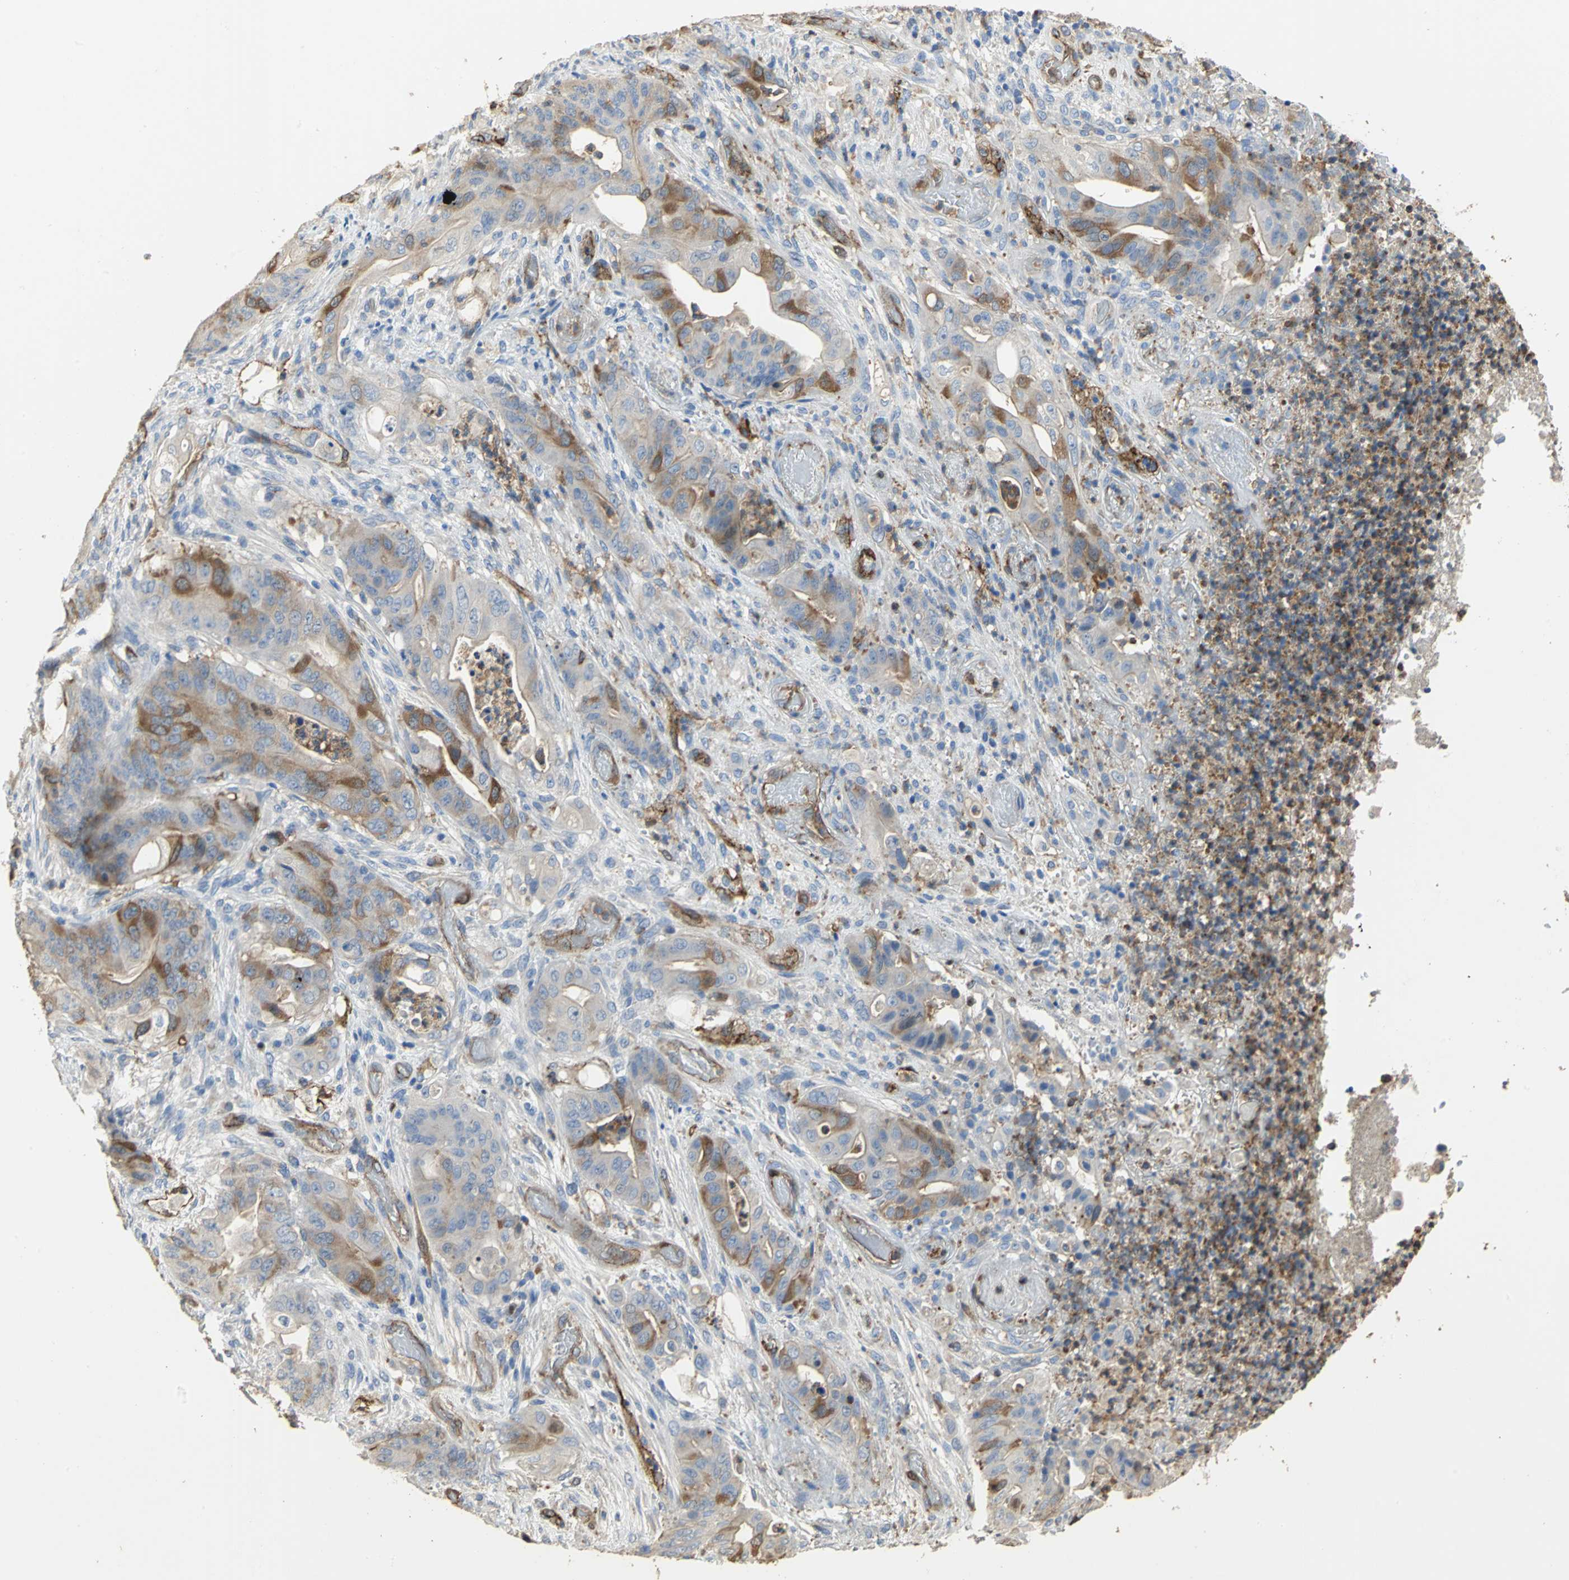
{"staining": {"intensity": "strong", "quantity": "<25%", "location": "cytoplasmic/membranous"}, "tissue": "stomach cancer", "cell_type": "Tumor cells", "image_type": "cancer", "snomed": [{"axis": "morphology", "description": "Adenocarcinoma, NOS"}, {"axis": "topography", "description": "Stomach"}], "caption": "This is an image of immunohistochemistry staining of stomach cancer (adenocarcinoma), which shows strong expression in the cytoplasmic/membranous of tumor cells.", "gene": "DLGAP5", "patient": {"sex": "female", "age": 73}}